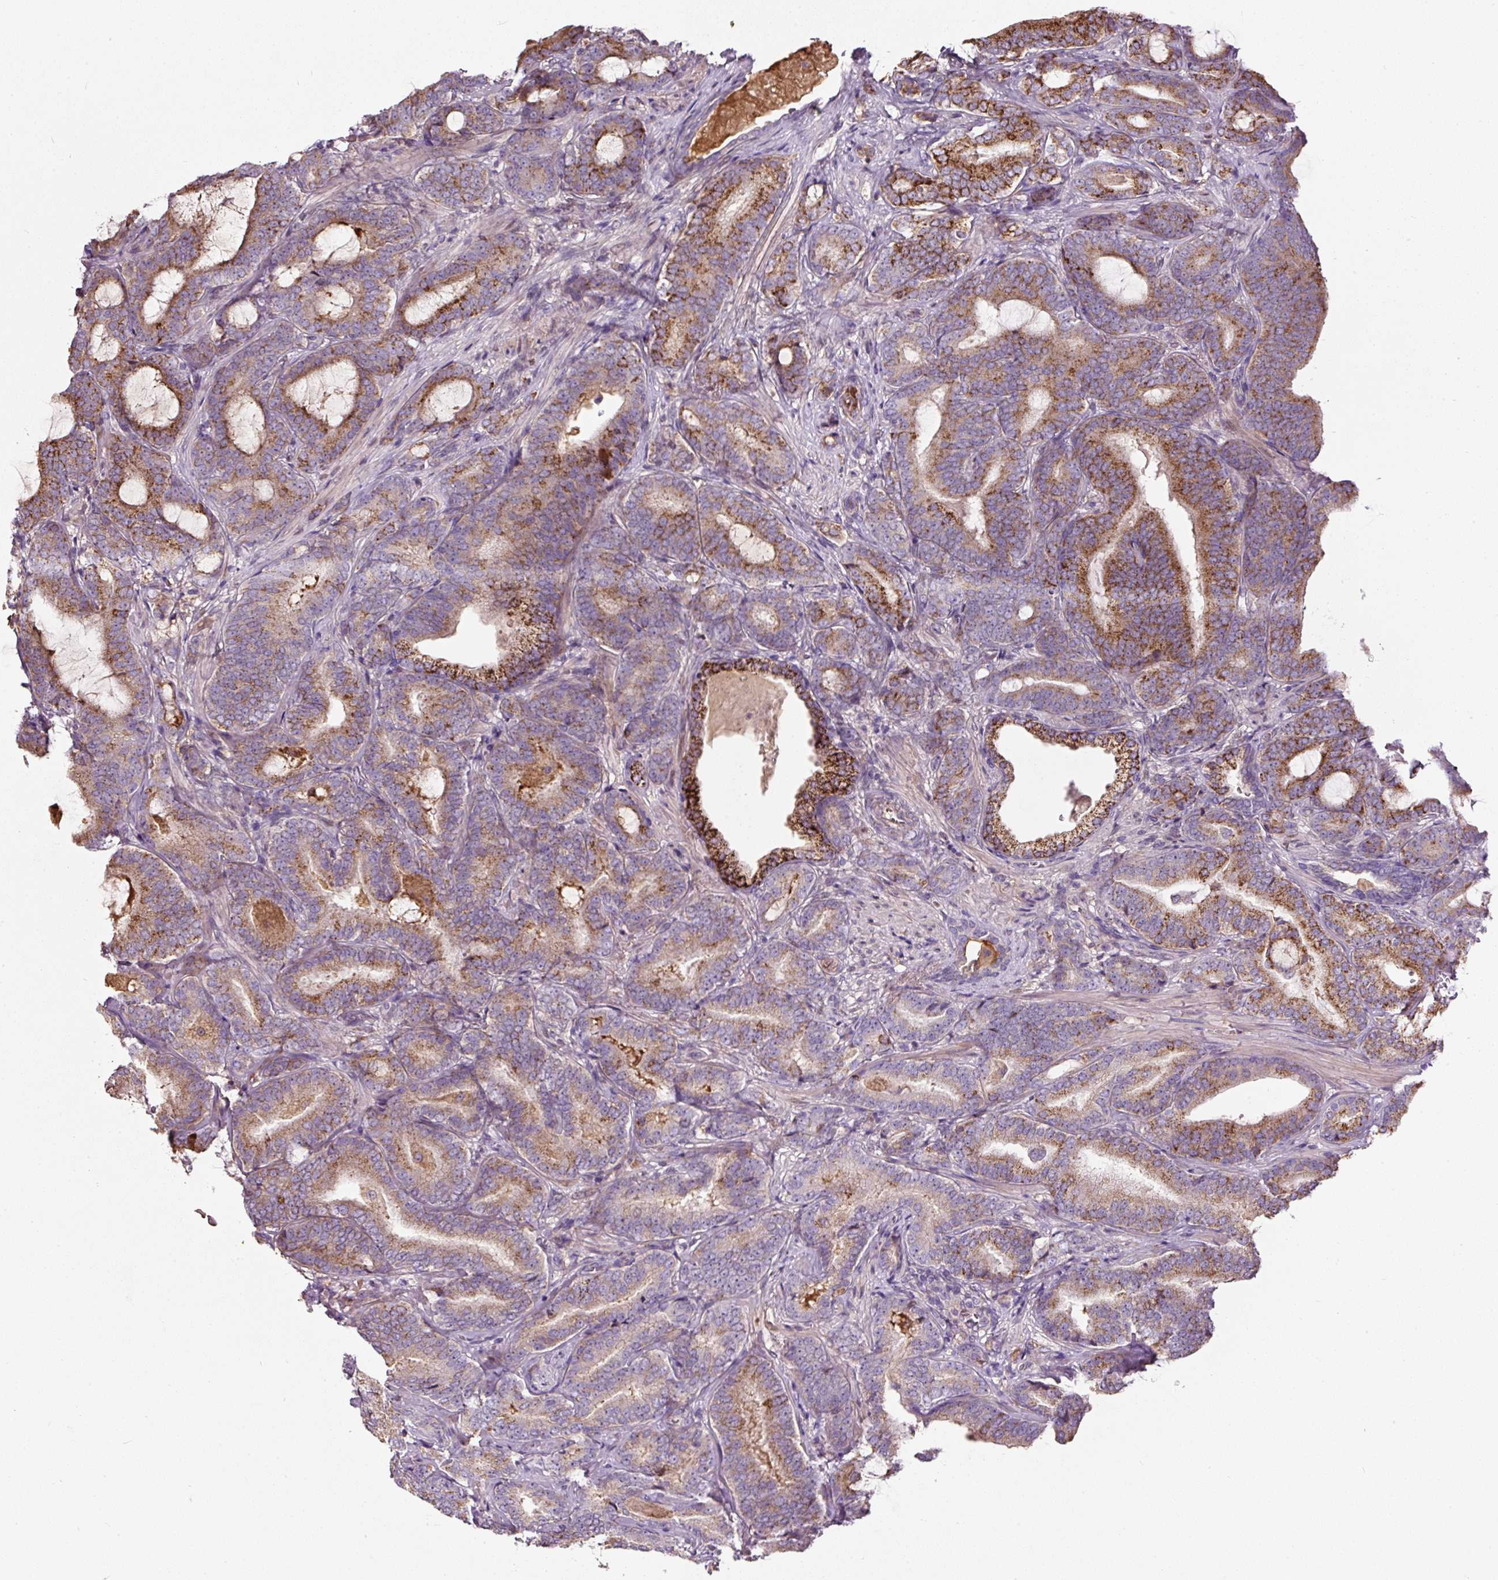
{"staining": {"intensity": "moderate", "quantity": ">75%", "location": "cytoplasmic/membranous"}, "tissue": "prostate cancer", "cell_type": "Tumor cells", "image_type": "cancer", "snomed": [{"axis": "morphology", "description": "Adenocarcinoma, Low grade"}, {"axis": "topography", "description": "Prostate and seminal vesicle, NOS"}], "caption": "Tumor cells reveal medium levels of moderate cytoplasmic/membranous positivity in about >75% of cells in adenocarcinoma (low-grade) (prostate).", "gene": "LRRC24", "patient": {"sex": "male", "age": 61}}